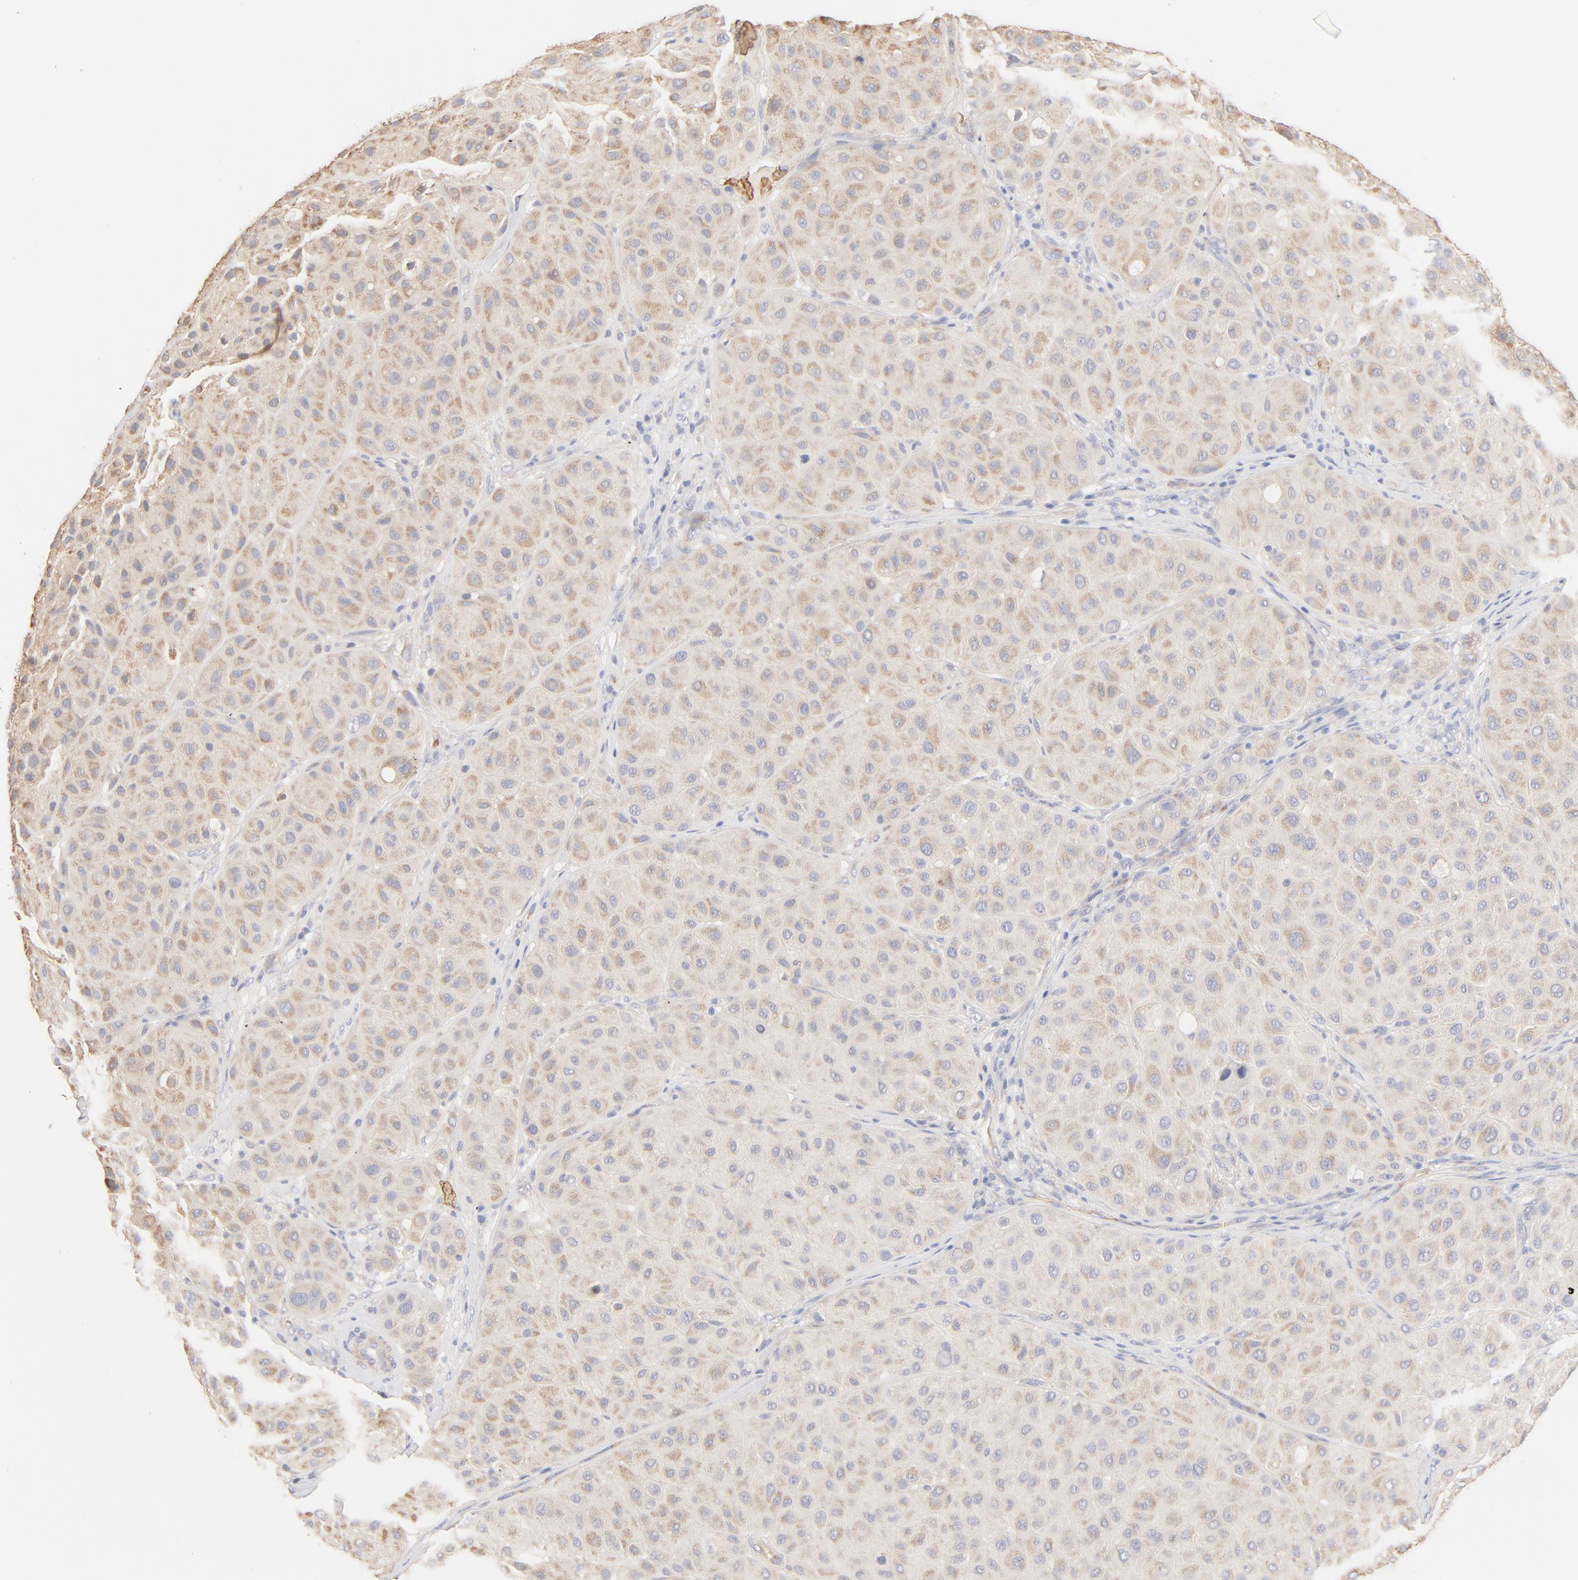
{"staining": {"intensity": "weak", "quantity": ">75%", "location": "cytoplasmic/membranous"}, "tissue": "melanoma", "cell_type": "Tumor cells", "image_type": "cancer", "snomed": [{"axis": "morphology", "description": "Normal tissue, NOS"}, {"axis": "morphology", "description": "Malignant melanoma, Metastatic site"}, {"axis": "topography", "description": "Skin"}], "caption": "Malignant melanoma (metastatic site) stained with immunohistochemistry (IHC) displays weak cytoplasmic/membranous expression in about >75% of tumor cells.", "gene": "SPTB", "patient": {"sex": "male", "age": 41}}